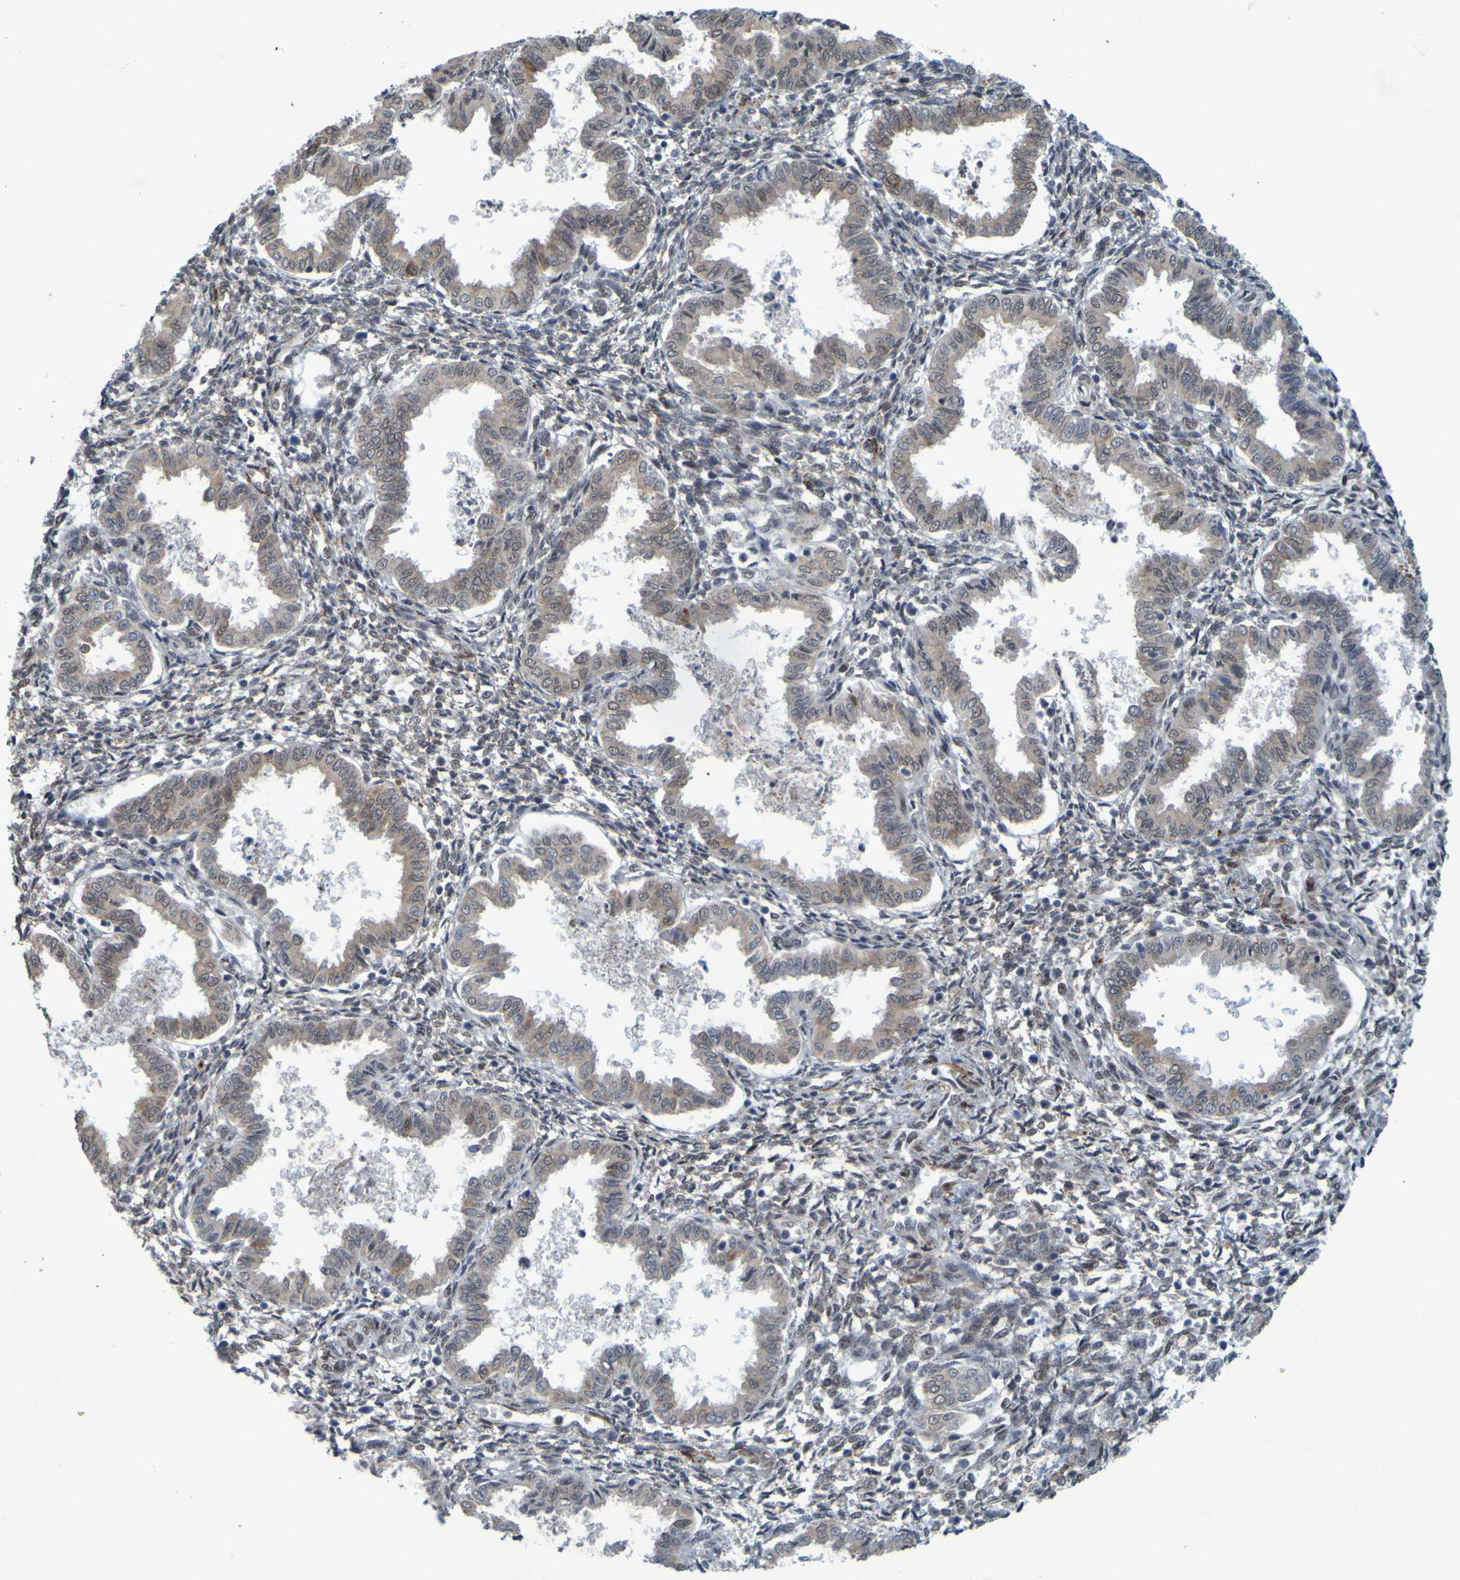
{"staining": {"intensity": "weak", "quantity": "<25%", "location": "nuclear"}, "tissue": "endometrium", "cell_type": "Cells in endometrial stroma", "image_type": "normal", "snomed": [{"axis": "morphology", "description": "Normal tissue, NOS"}, {"axis": "topography", "description": "Endometrium"}], "caption": "Immunohistochemistry of benign human endometrium shows no expression in cells in endometrial stroma. (DAB immunohistochemistry, high magnification).", "gene": "MCPH1", "patient": {"sex": "female", "age": 33}}